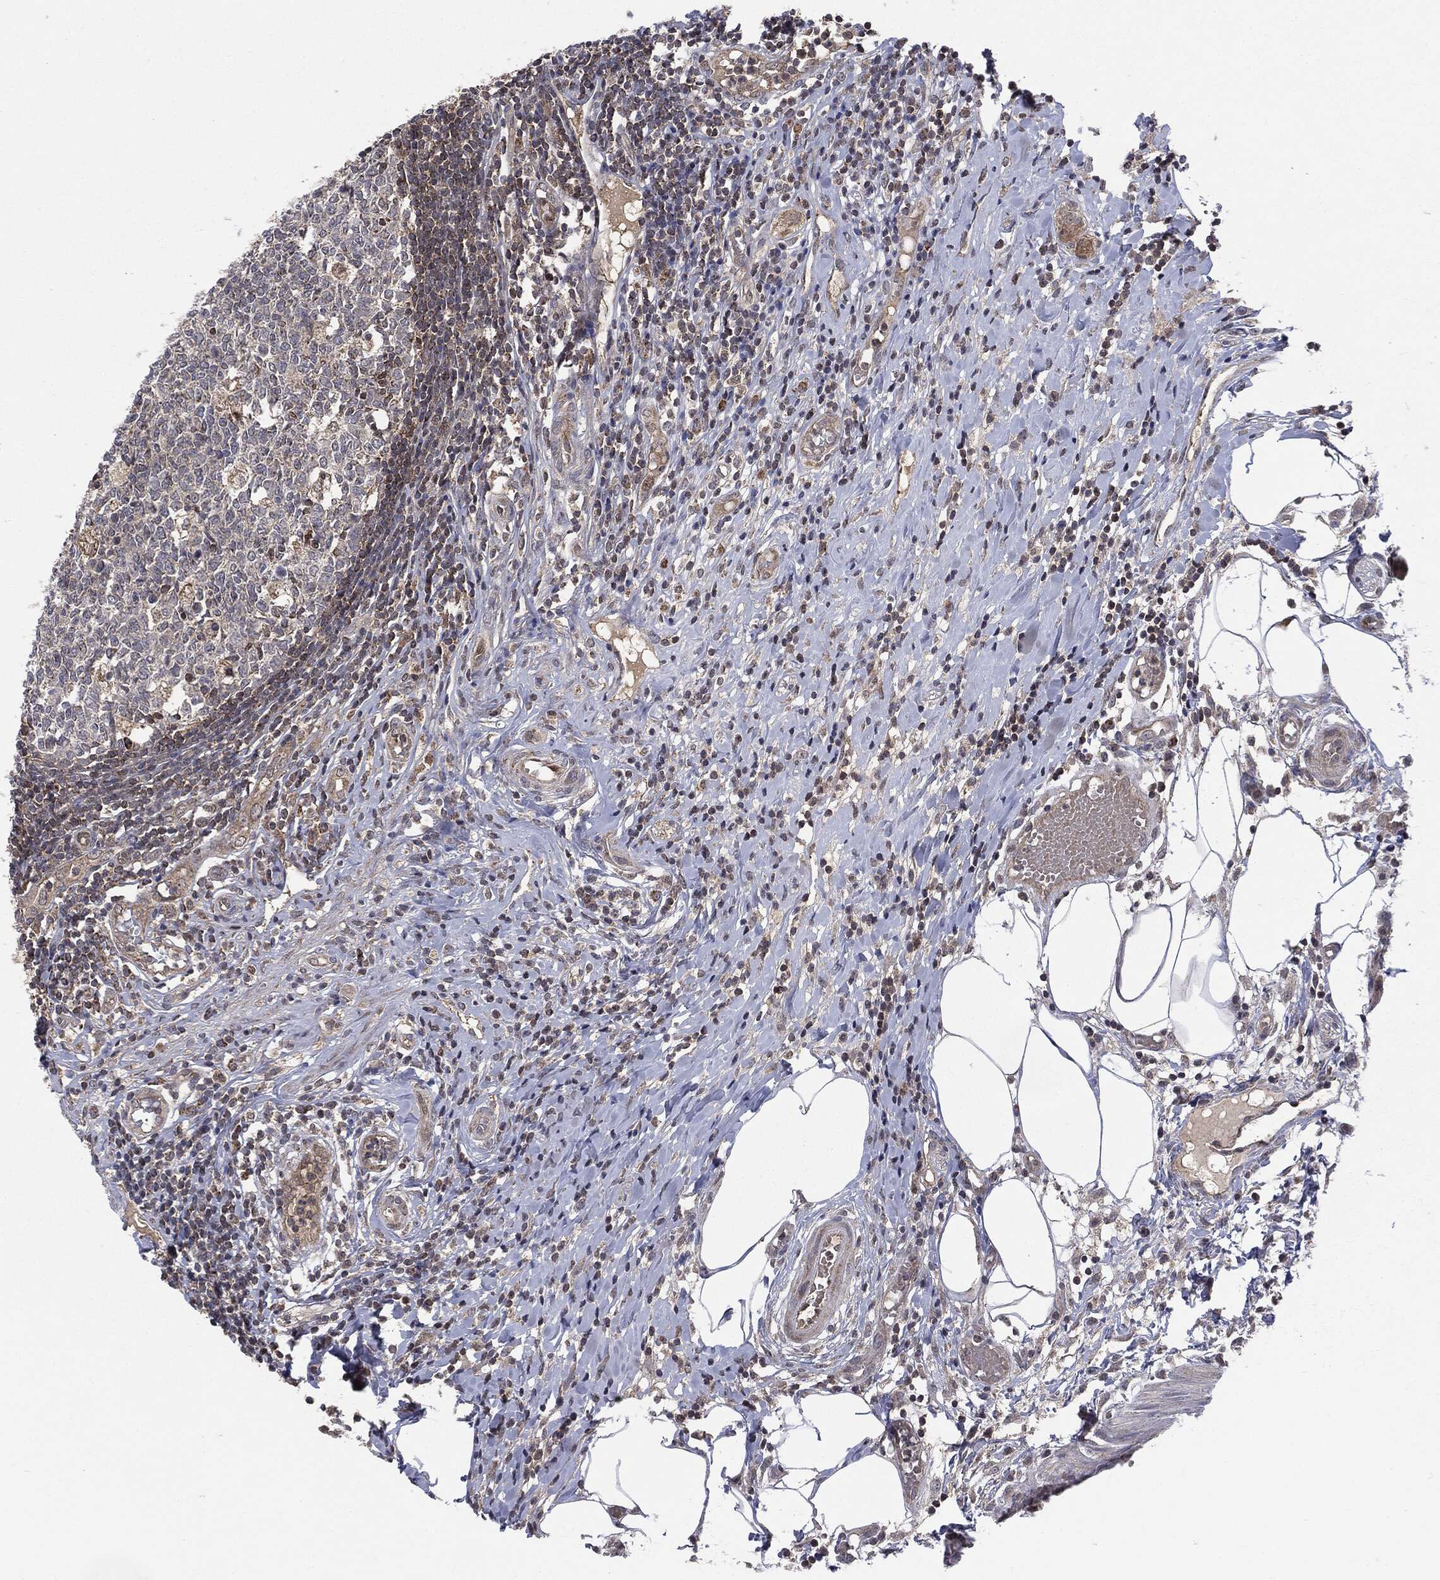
{"staining": {"intensity": "moderate", "quantity": "<25%", "location": "cytoplasmic/membranous"}, "tissue": "appendix", "cell_type": "Glandular cells", "image_type": "normal", "snomed": [{"axis": "morphology", "description": "Normal tissue, NOS"}, {"axis": "morphology", "description": "Inflammation, NOS"}, {"axis": "topography", "description": "Appendix"}], "caption": "Appendix was stained to show a protein in brown. There is low levels of moderate cytoplasmic/membranous staining in about <25% of glandular cells. The staining was performed using DAB (3,3'-diaminobenzidine) to visualize the protein expression in brown, while the nuclei were stained in blue with hematoxylin (Magnification: 20x).", "gene": "PTPA", "patient": {"sex": "male", "age": 16}}